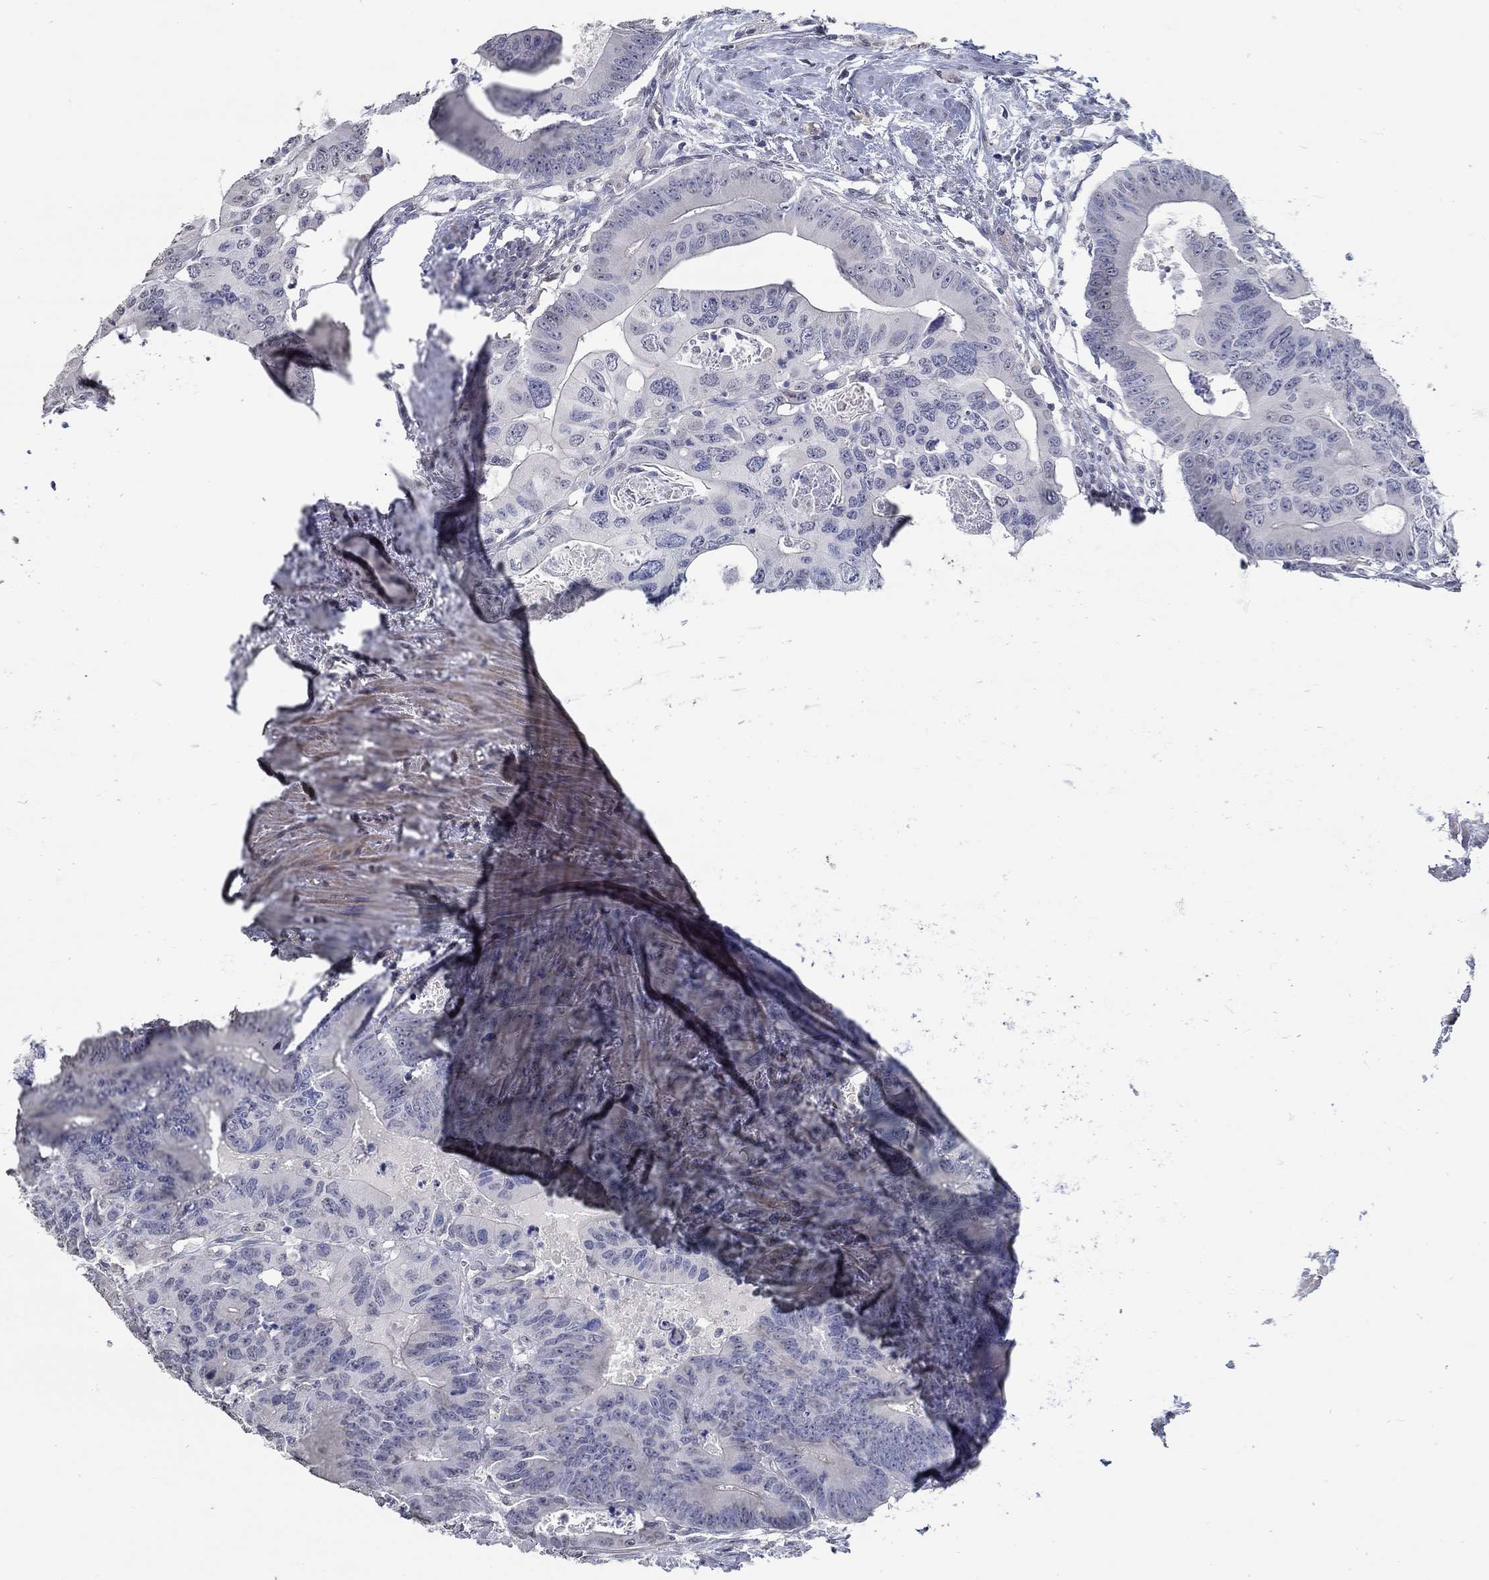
{"staining": {"intensity": "negative", "quantity": "none", "location": "none"}, "tissue": "colorectal cancer", "cell_type": "Tumor cells", "image_type": "cancer", "snomed": [{"axis": "morphology", "description": "Adenocarcinoma, NOS"}, {"axis": "topography", "description": "Rectum"}], "caption": "Adenocarcinoma (colorectal) was stained to show a protein in brown. There is no significant expression in tumor cells.", "gene": "PDE1B", "patient": {"sex": "male", "age": 64}}